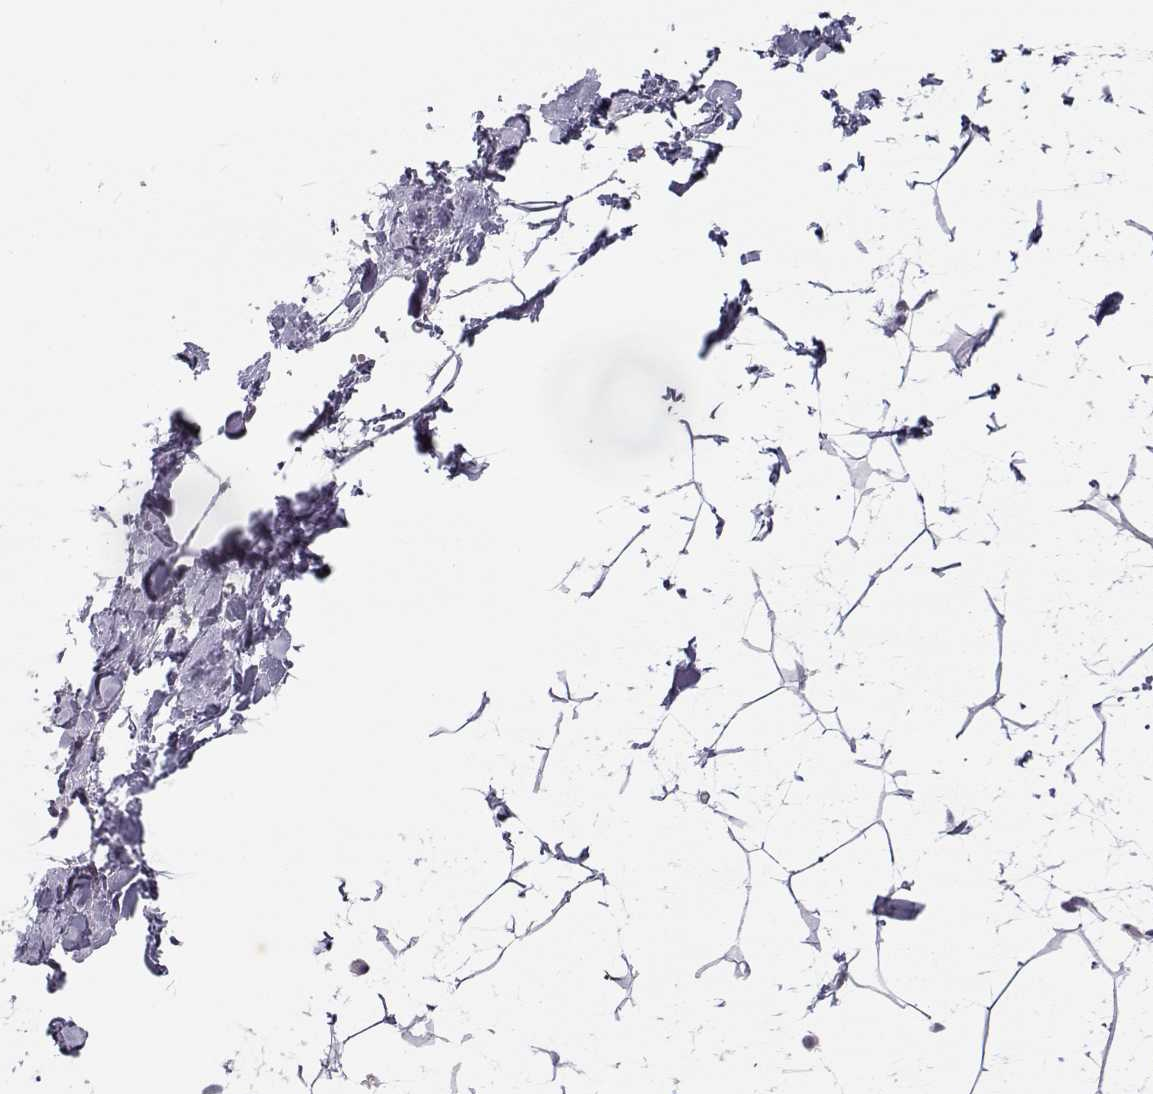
{"staining": {"intensity": "negative", "quantity": "none", "location": "none"}, "tissue": "breast", "cell_type": "Adipocytes", "image_type": "normal", "snomed": [{"axis": "morphology", "description": "Normal tissue, NOS"}, {"axis": "topography", "description": "Breast"}], "caption": "DAB (3,3'-diaminobenzidine) immunohistochemical staining of normal breast displays no significant expression in adipocytes. The staining is performed using DAB (3,3'-diaminobenzidine) brown chromogen with nuclei counter-stained in using hematoxylin.", "gene": "KLF17", "patient": {"sex": "female", "age": 32}}